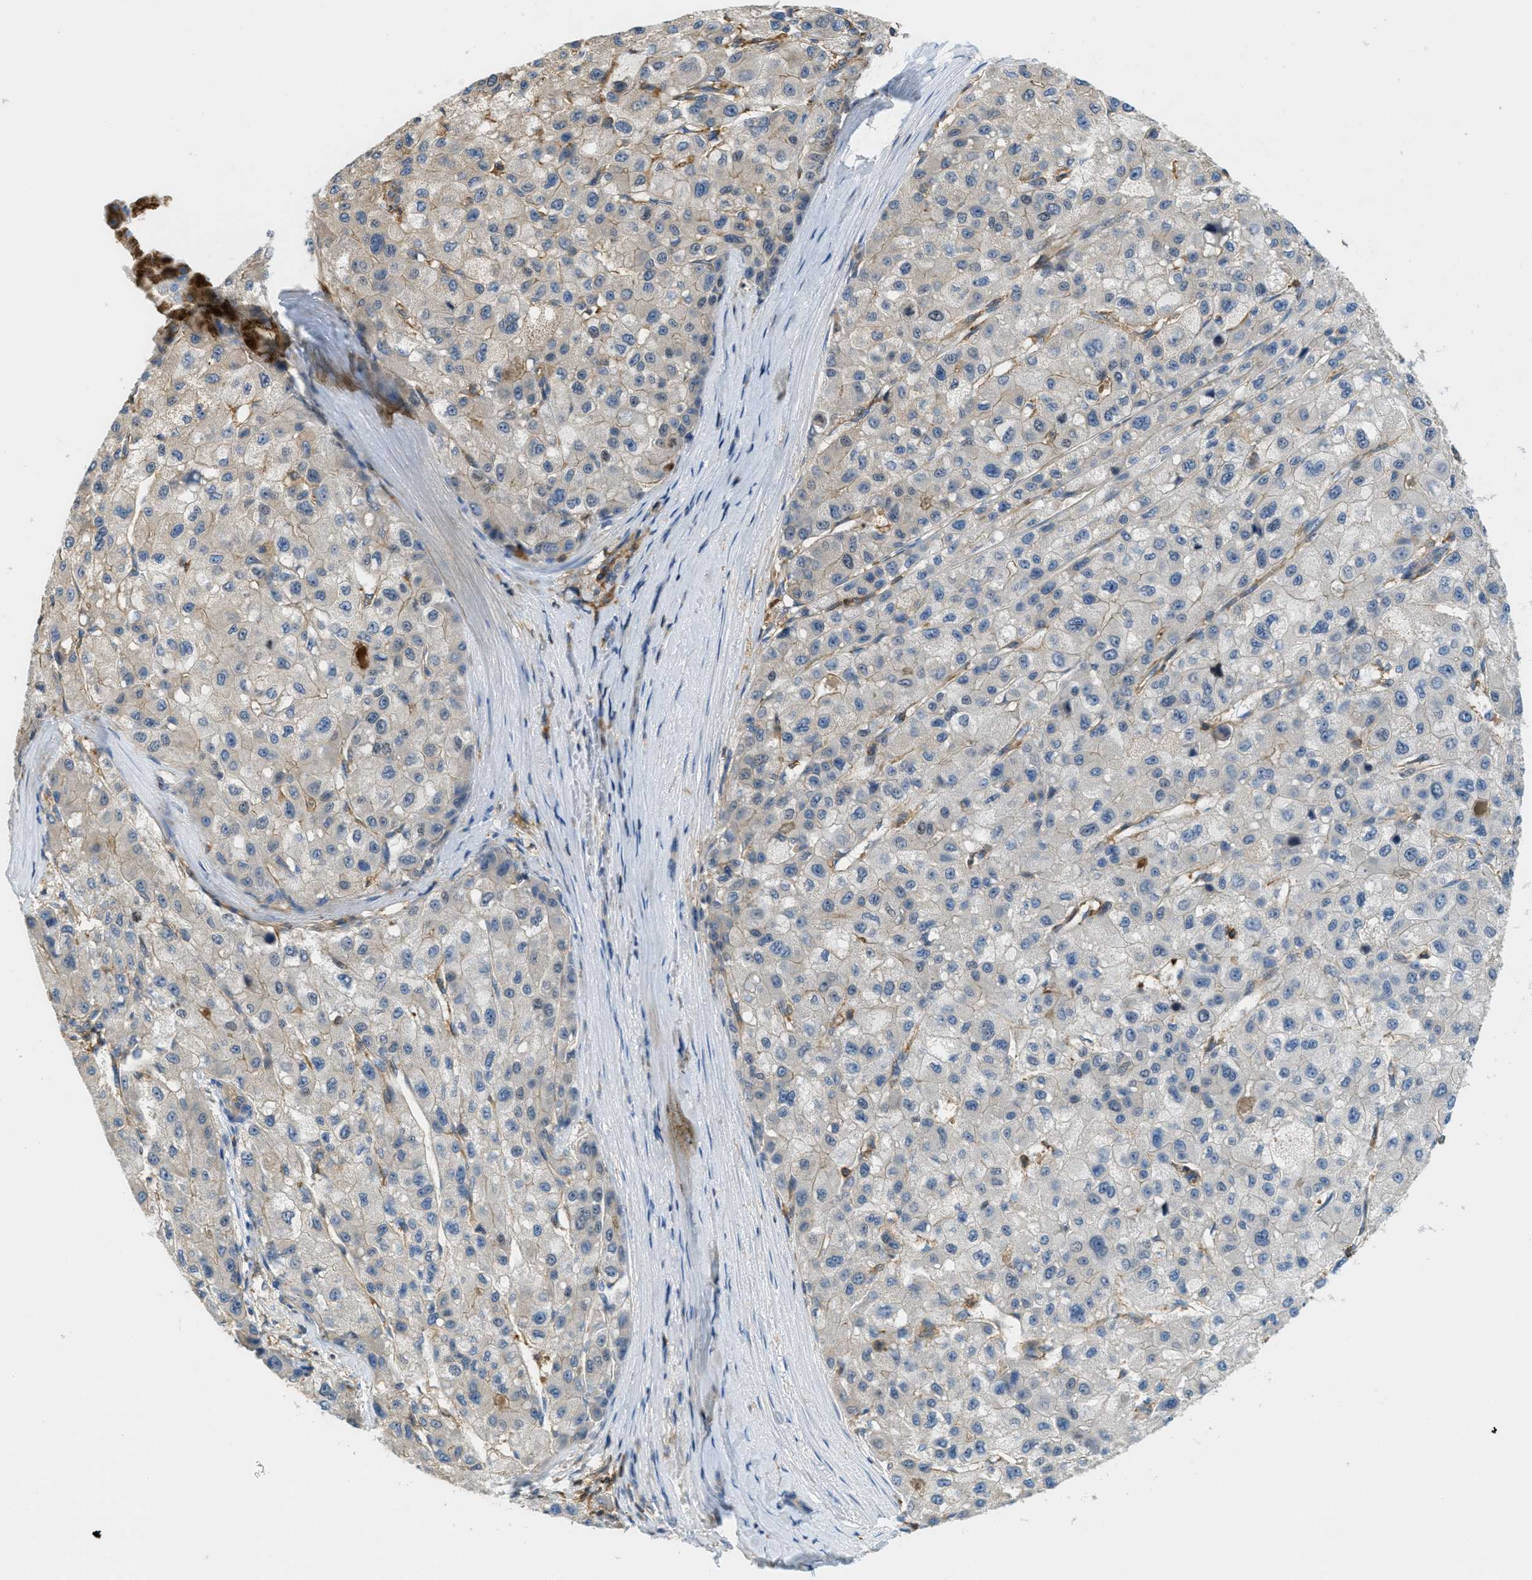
{"staining": {"intensity": "weak", "quantity": "<25%", "location": "cytoplasmic/membranous"}, "tissue": "liver cancer", "cell_type": "Tumor cells", "image_type": "cancer", "snomed": [{"axis": "morphology", "description": "Carcinoma, Hepatocellular, NOS"}, {"axis": "topography", "description": "Liver"}], "caption": "Immunohistochemistry photomicrograph of neoplastic tissue: liver cancer stained with DAB demonstrates no significant protein positivity in tumor cells.", "gene": "GRIK2", "patient": {"sex": "male", "age": 80}}